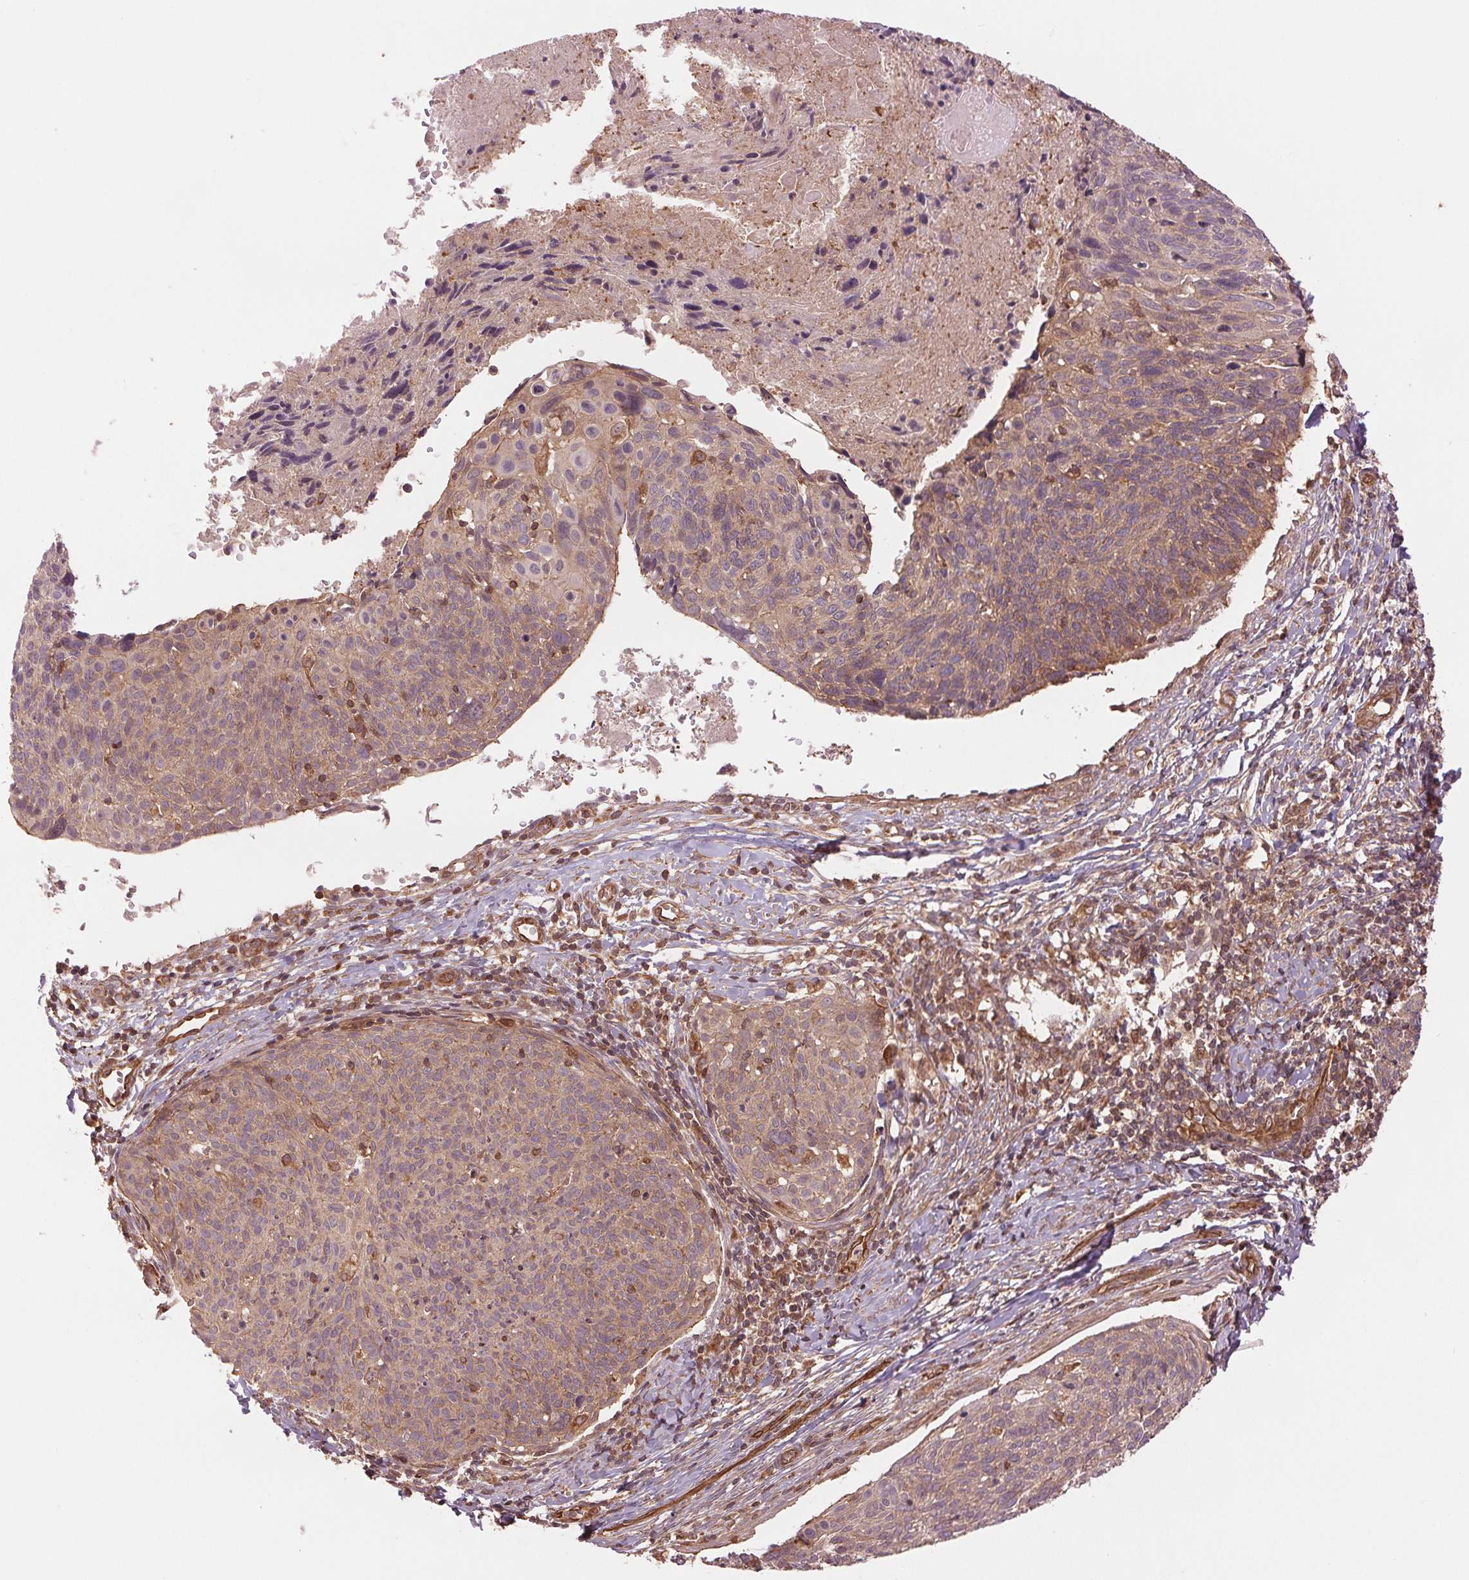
{"staining": {"intensity": "weak", "quantity": ">75%", "location": "cytoplasmic/membranous"}, "tissue": "cervical cancer", "cell_type": "Tumor cells", "image_type": "cancer", "snomed": [{"axis": "morphology", "description": "Squamous cell carcinoma, NOS"}, {"axis": "topography", "description": "Cervix"}], "caption": "Weak cytoplasmic/membranous staining is identified in approximately >75% of tumor cells in cervical cancer. (Stains: DAB in brown, nuclei in blue, Microscopy: brightfield microscopy at high magnification).", "gene": "STARD7", "patient": {"sex": "female", "age": 49}}